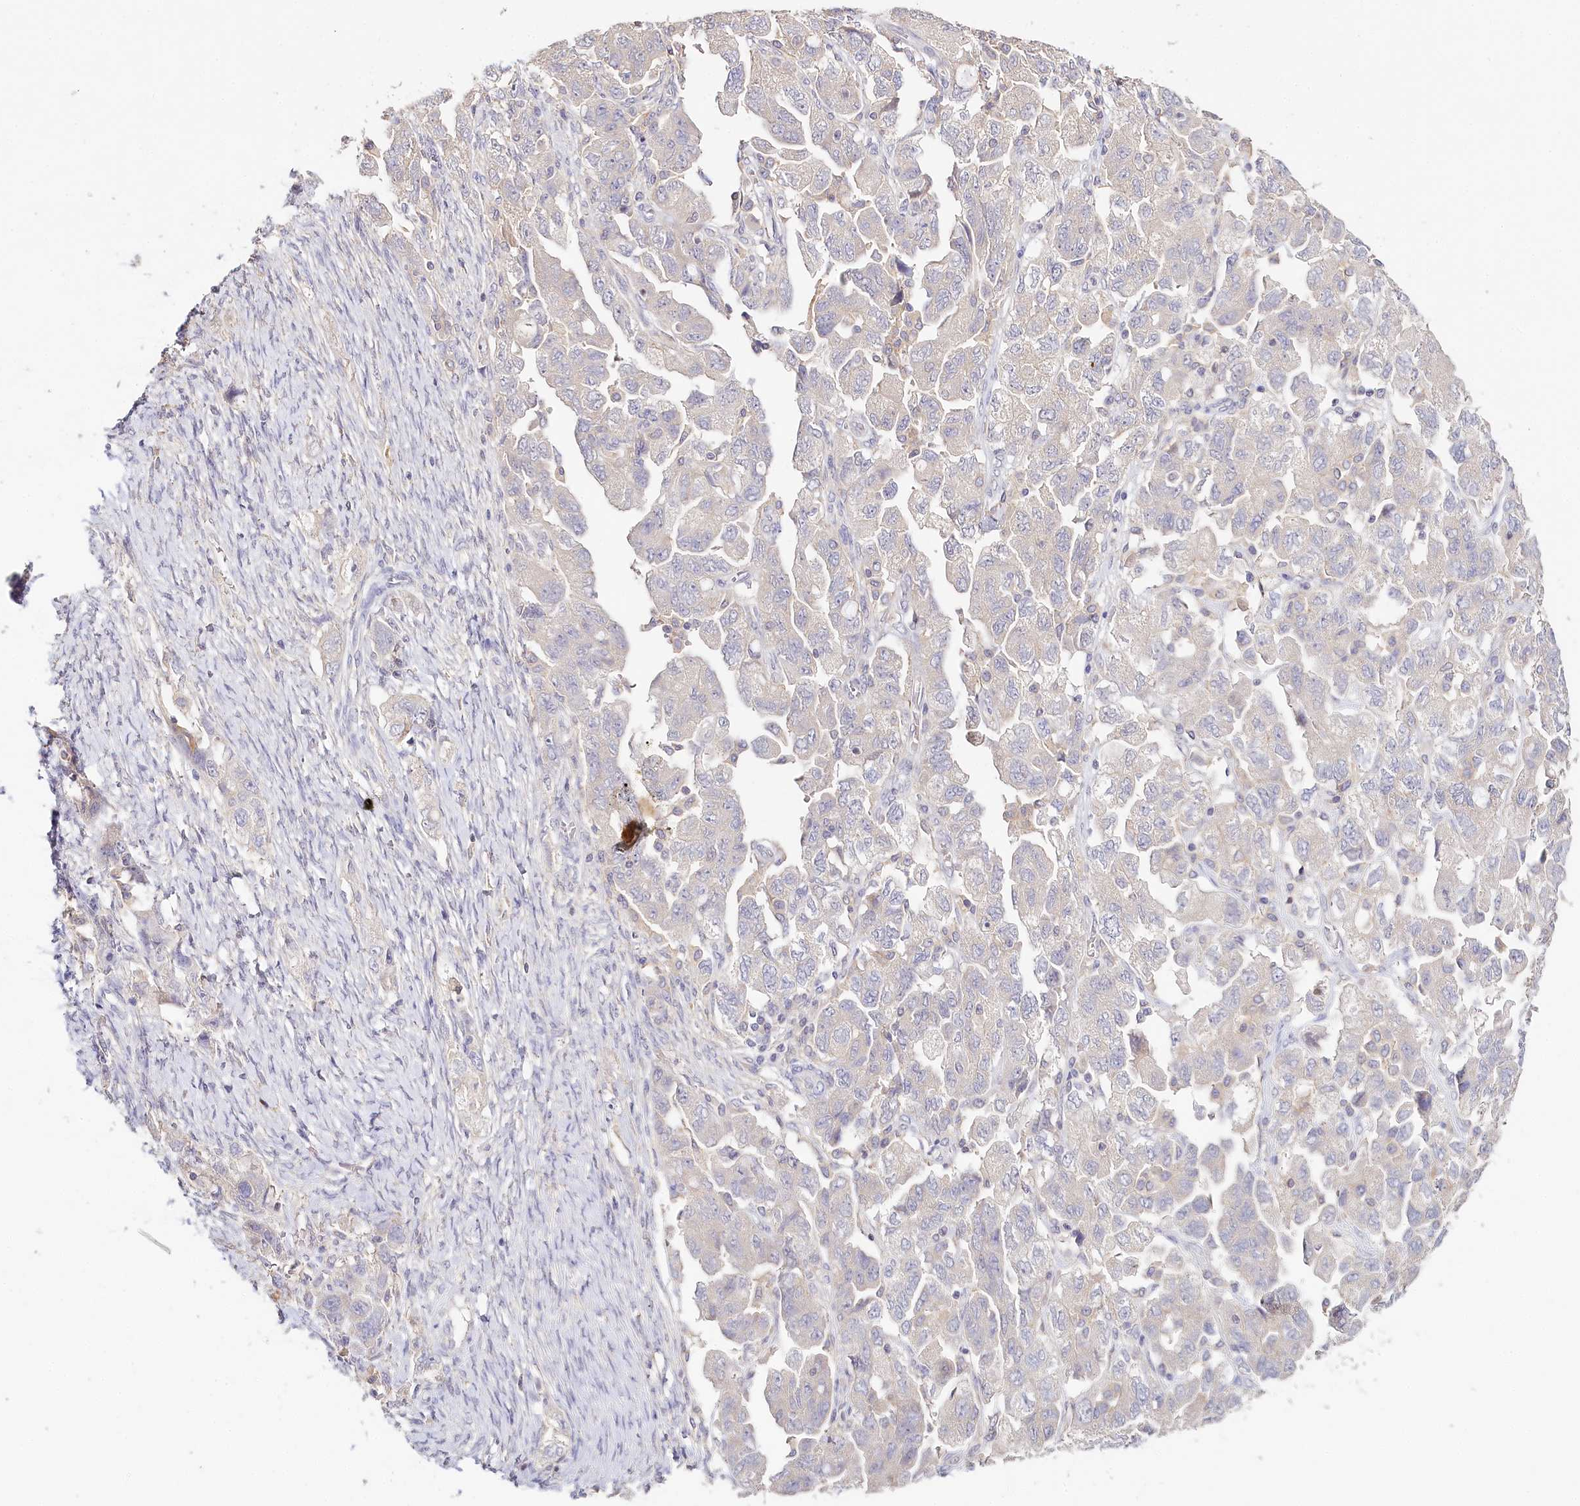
{"staining": {"intensity": "negative", "quantity": "none", "location": "none"}, "tissue": "ovarian cancer", "cell_type": "Tumor cells", "image_type": "cancer", "snomed": [{"axis": "morphology", "description": "Carcinoma, NOS"}, {"axis": "morphology", "description": "Cystadenocarcinoma, serous, NOS"}, {"axis": "topography", "description": "Ovary"}], "caption": "Ovarian cancer was stained to show a protein in brown. There is no significant expression in tumor cells. (DAB (3,3'-diaminobenzidine) immunohistochemistry, high magnification).", "gene": "DAPK1", "patient": {"sex": "female", "age": 69}}